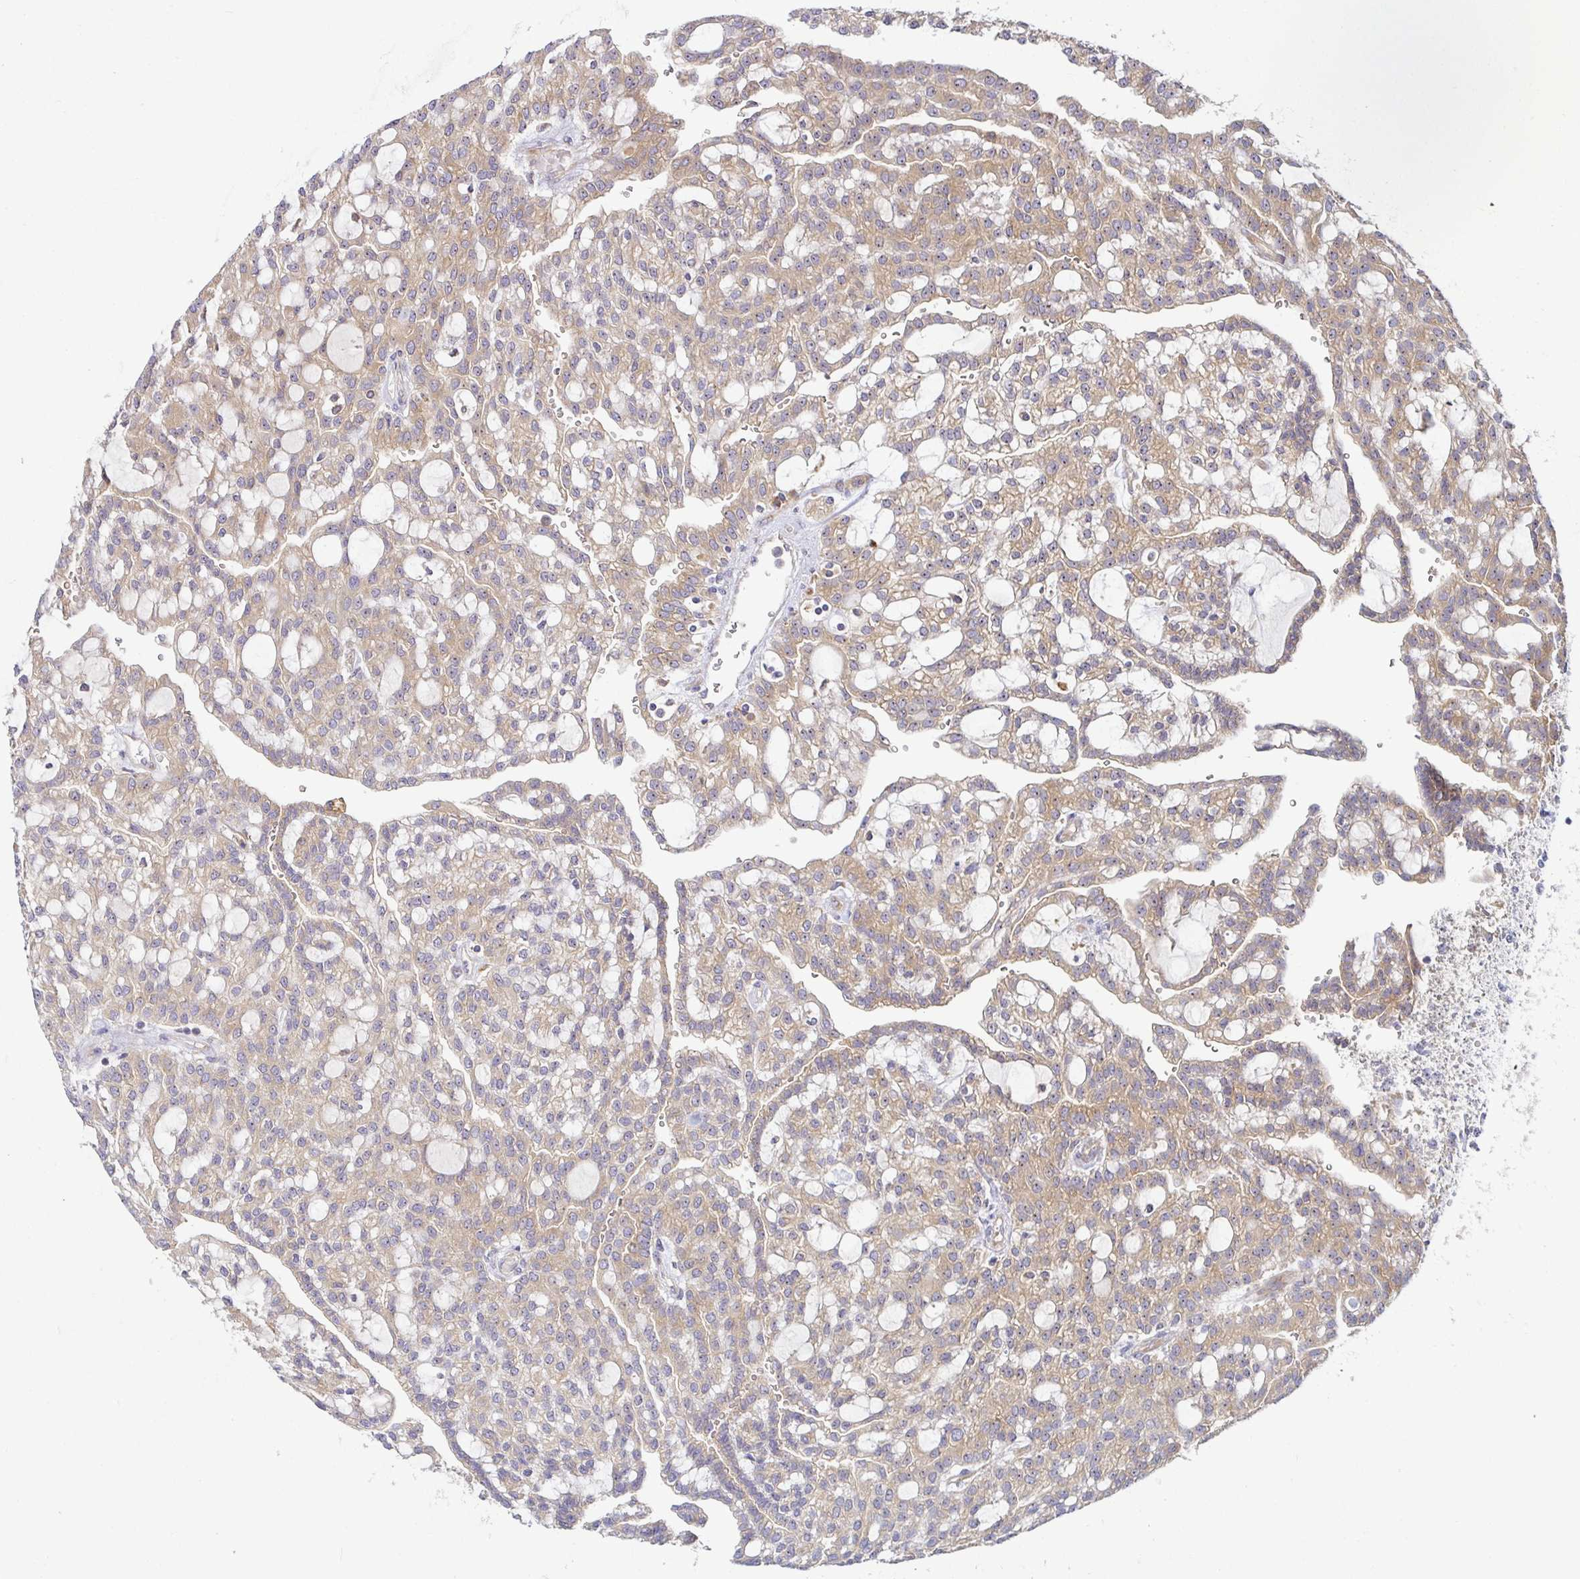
{"staining": {"intensity": "moderate", "quantity": ">75%", "location": "cytoplasmic/membranous"}, "tissue": "renal cancer", "cell_type": "Tumor cells", "image_type": "cancer", "snomed": [{"axis": "morphology", "description": "Adenocarcinoma, NOS"}, {"axis": "topography", "description": "Kidney"}], "caption": "High-power microscopy captured an immunohistochemistry micrograph of renal adenocarcinoma, revealing moderate cytoplasmic/membranous positivity in approximately >75% of tumor cells.", "gene": "SNX8", "patient": {"sex": "male", "age": 63}}